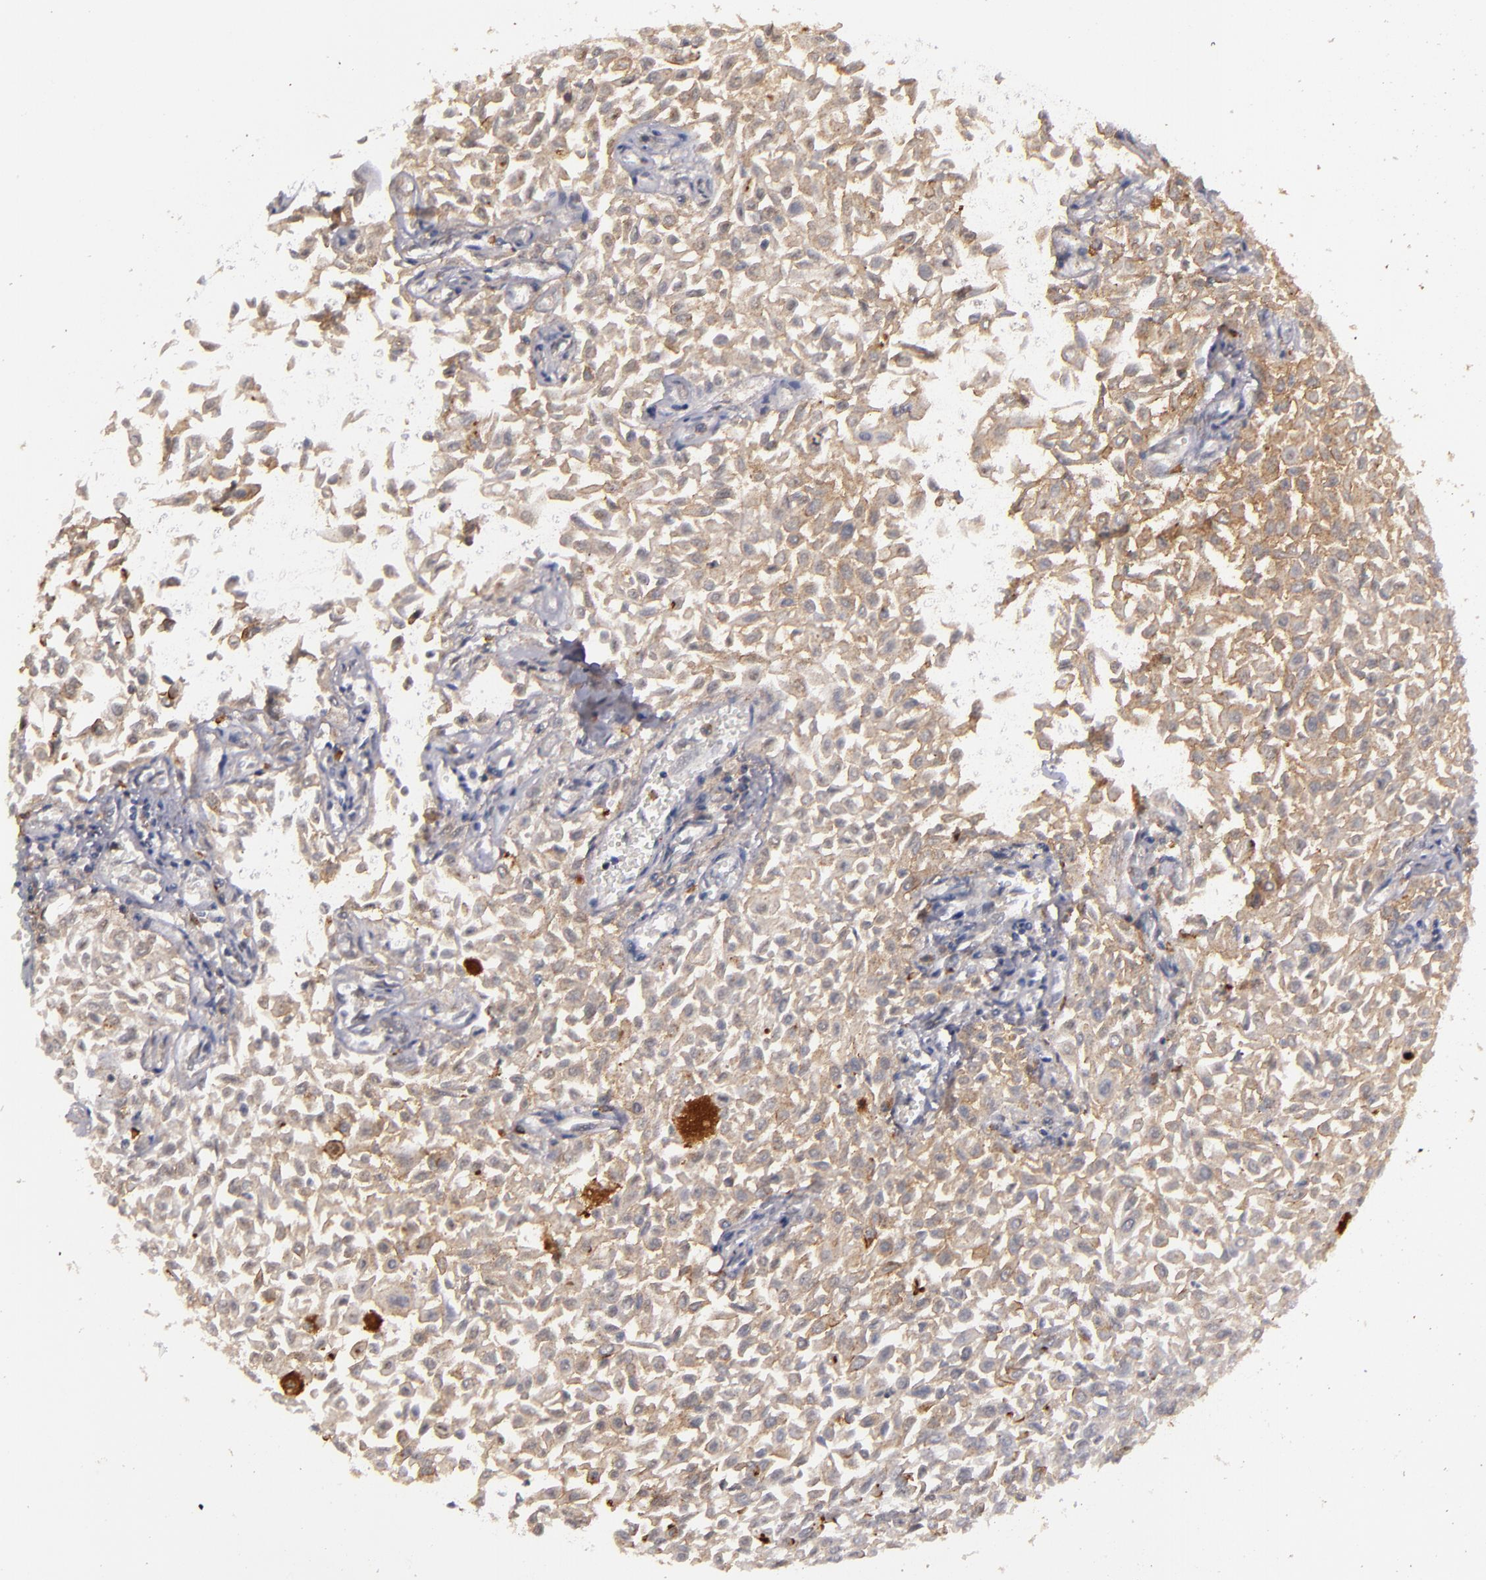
{"staining": {"intensity": "weak", "quantity": ">75%", "location": "cytoplasmic/membranous"}, "tissue": "urothelial cancer", "cell_type": "Tumor cells", "image_type": "cancer", "snomed": [{"axis": "morphology", "description": "Urothelial carcinoma, Low grade"}, {"axis": "topography", "description": "Urinary bladder"}], "caption": "Weak cytoplasmic/membranous positivity for a protein is present in approximately >75% of tumor cells of low-grade urothelial carcinoma using immunohistochemistry (IHC).", "gene": "STX3", "patient": {"sex": "male", "age": 64}}